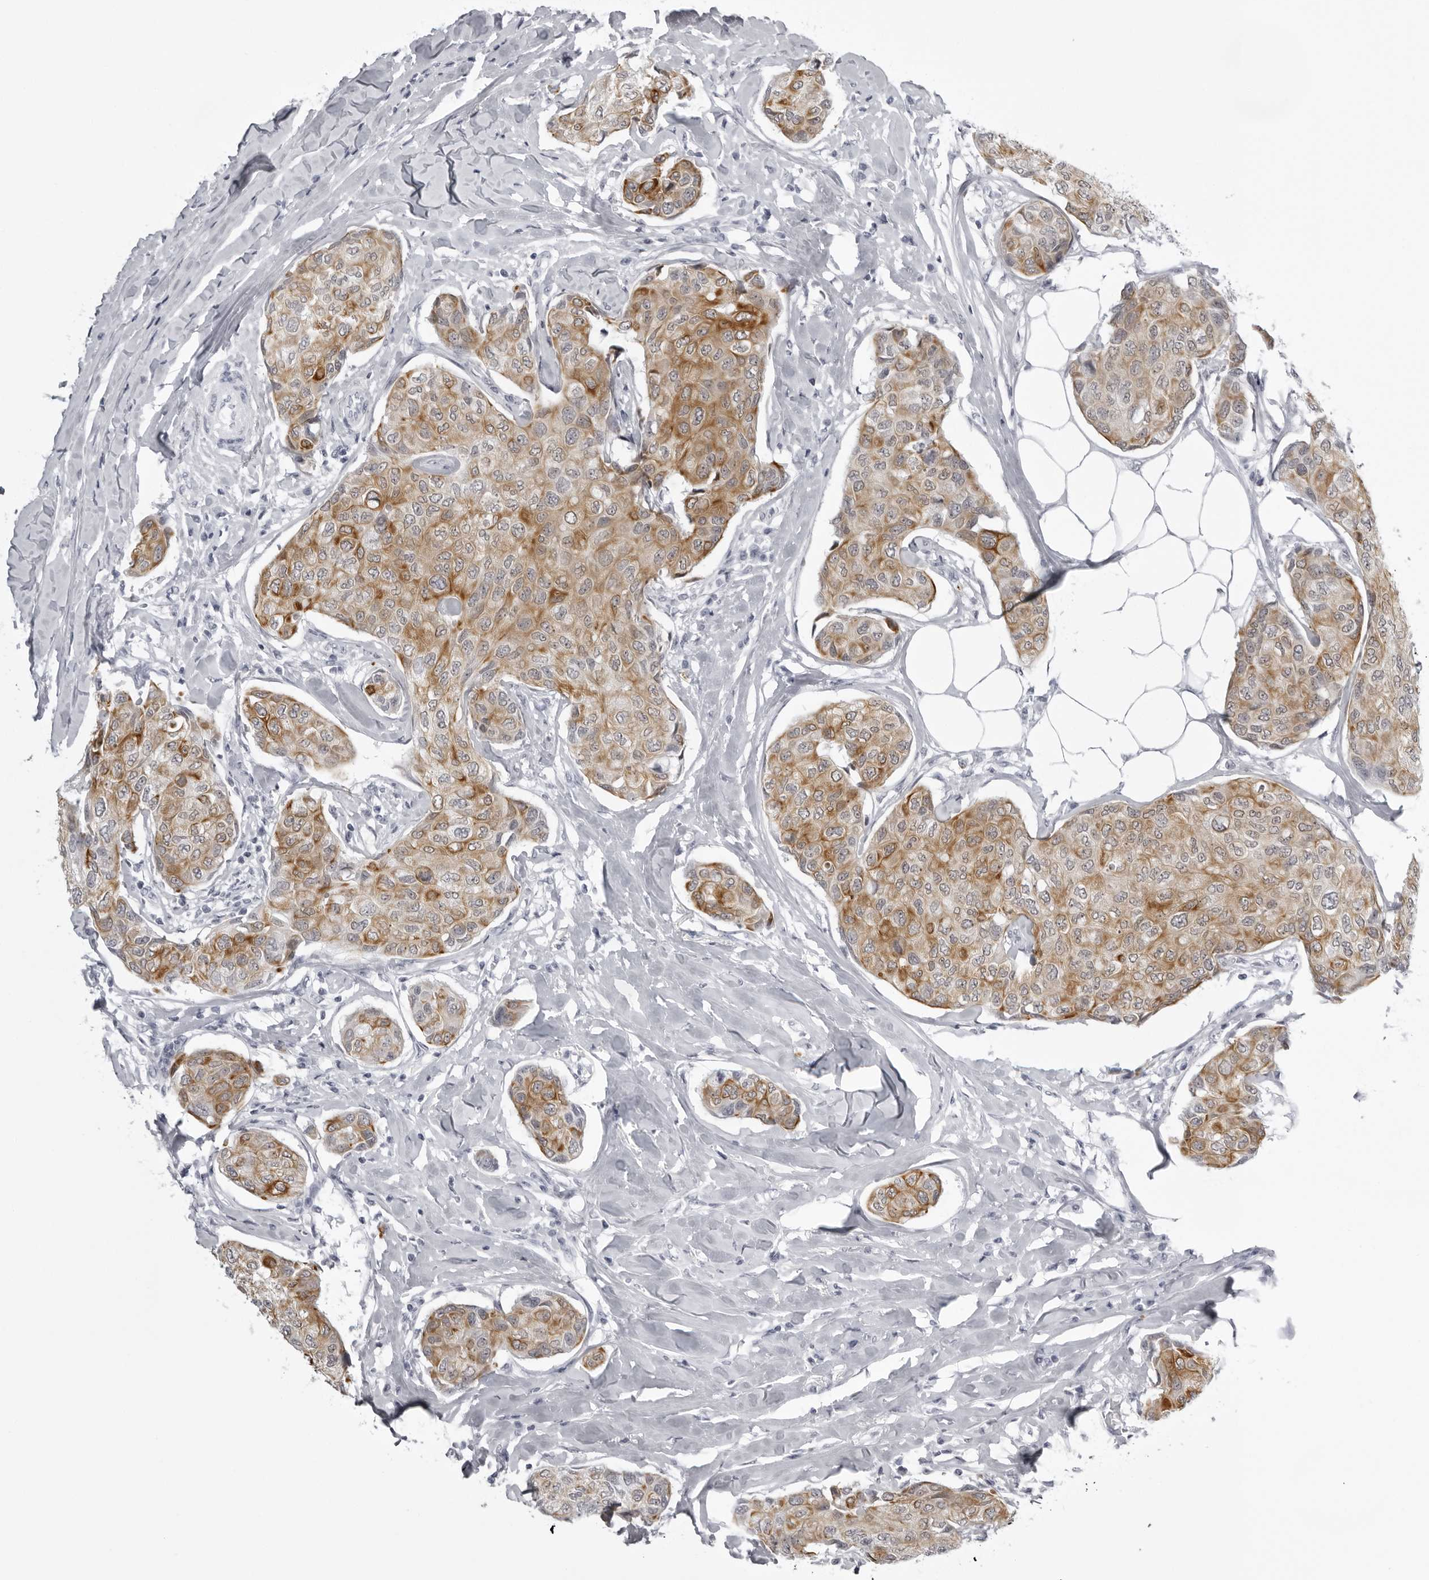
{"staining": {"intensity": "moderate", "quantity": ">75%", "location": "cytoplasmic/membranous"}, "tissue": "breast cancer", "cell_type": "Tumor cells", "image_type": "cancer", "snomed": [{"axis": "morphology", "description": "Duct carcinoma"}, {"axis": "topography", "description": "Breast"}], "caption": "DAB (3,3'-diaminobenzidine) immunohistochemical staining of human breast cancer displays moderate cytoplasmic/membranous protein positivity in approximately >75% of tumor cells.", "gene": "UROD", "patient": {"sex": "female", "age": 80}}